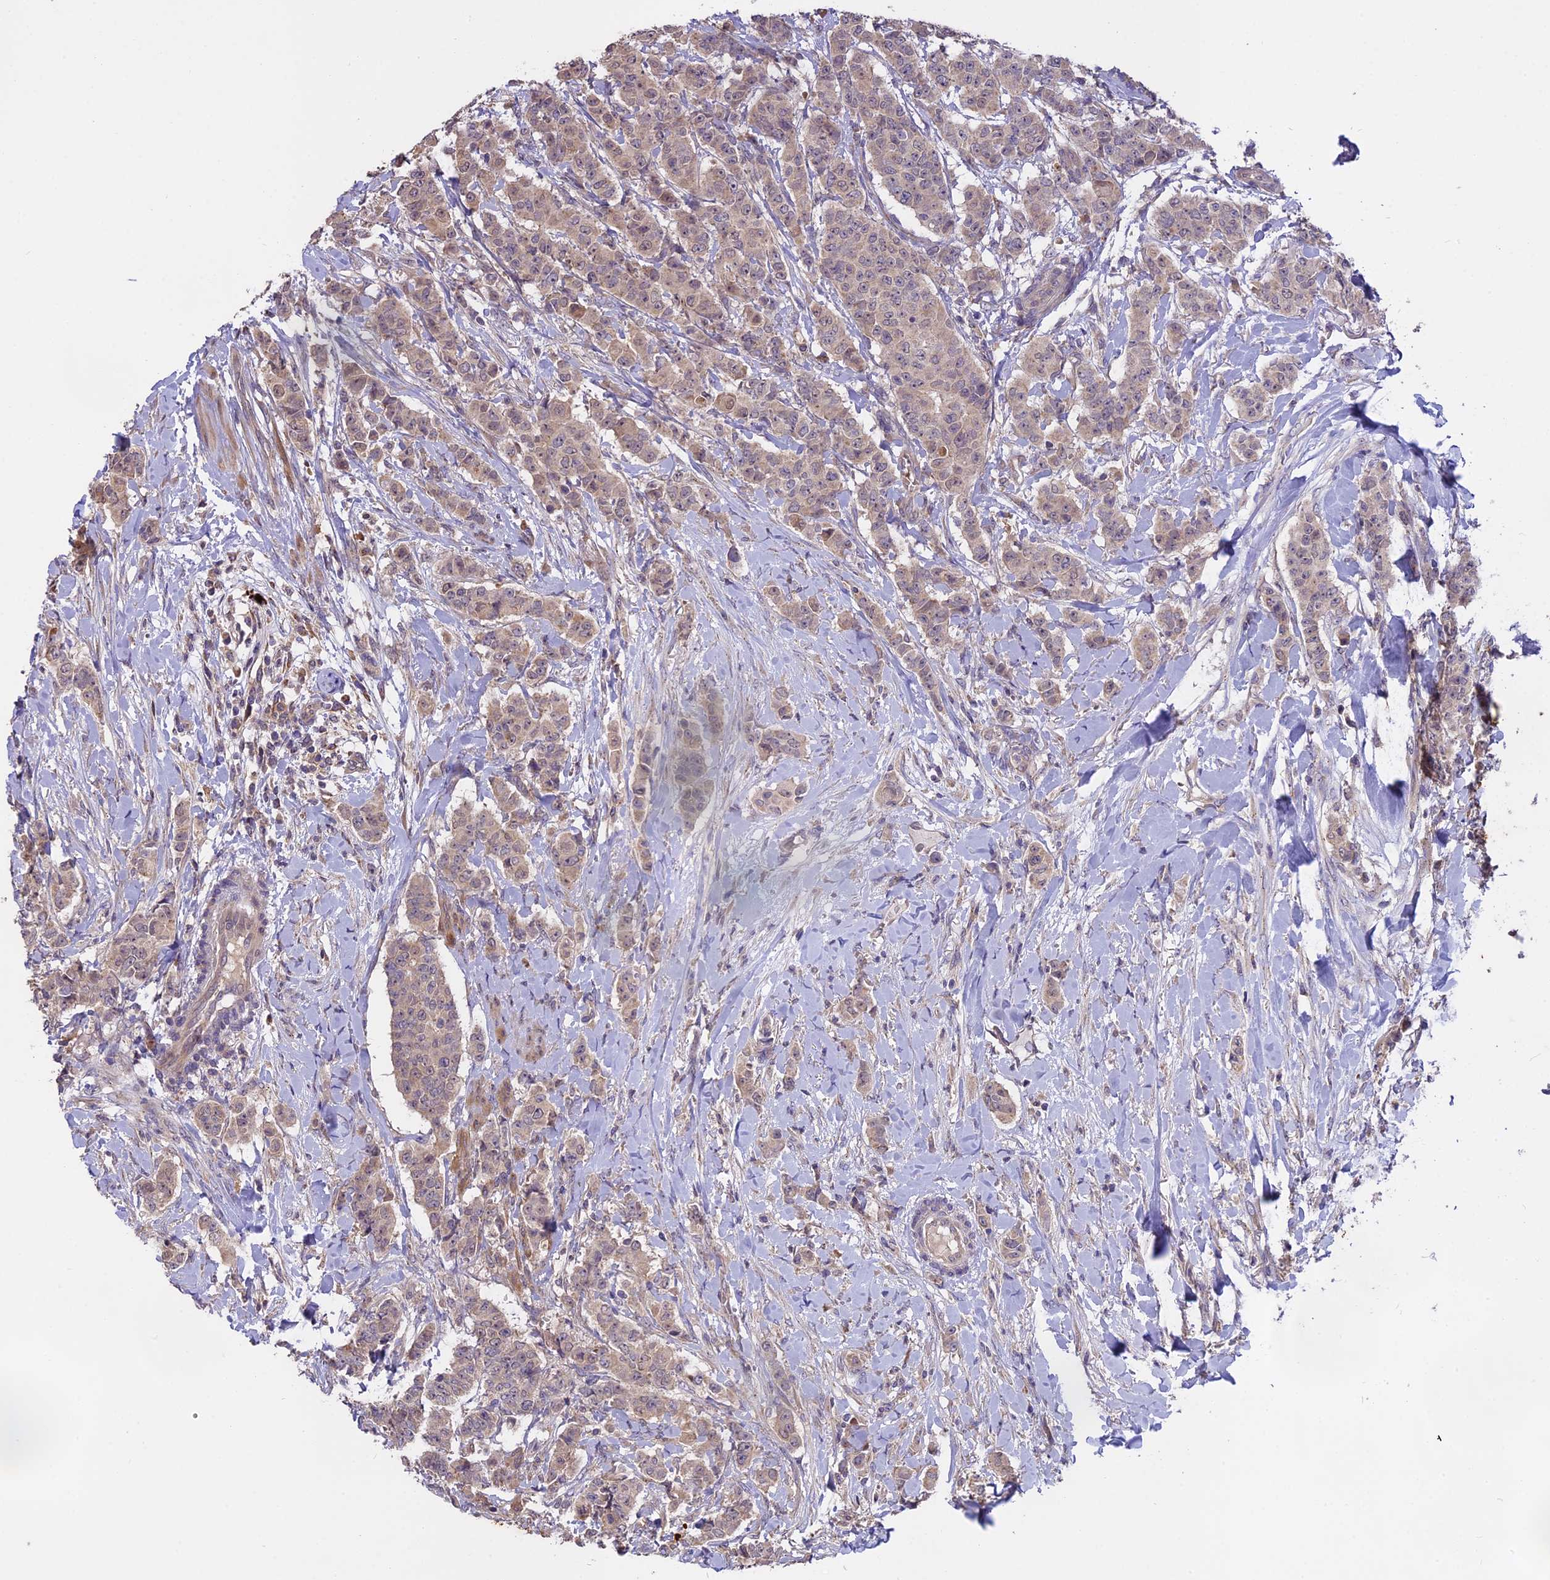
{"staining": {"intensity": "weak", "quantity": "25%-75%", "location": "cytoplasmic/membranous"}, "tissue": "breast cancer", "cell_type": "Tumor cells", "image_type": "cancer", "snomed": [{"axis": "morphology", "description": "Duct carcinoma"}, {"axis": "topography", "description": "Breast"}], "caption": "Immunohistochemical staining of breast infiltrating ductal carcinoma reveals low levels of weak cytoplasmic/membranous positivity in approximately 25%-75% of tumor cells. (DAB (3,3'-diaminobenzidine) = brown stain, brightfield microscopy at high magnification).", "gene": "MEMO1", "patient": {"sex": "female", "age": 40}}